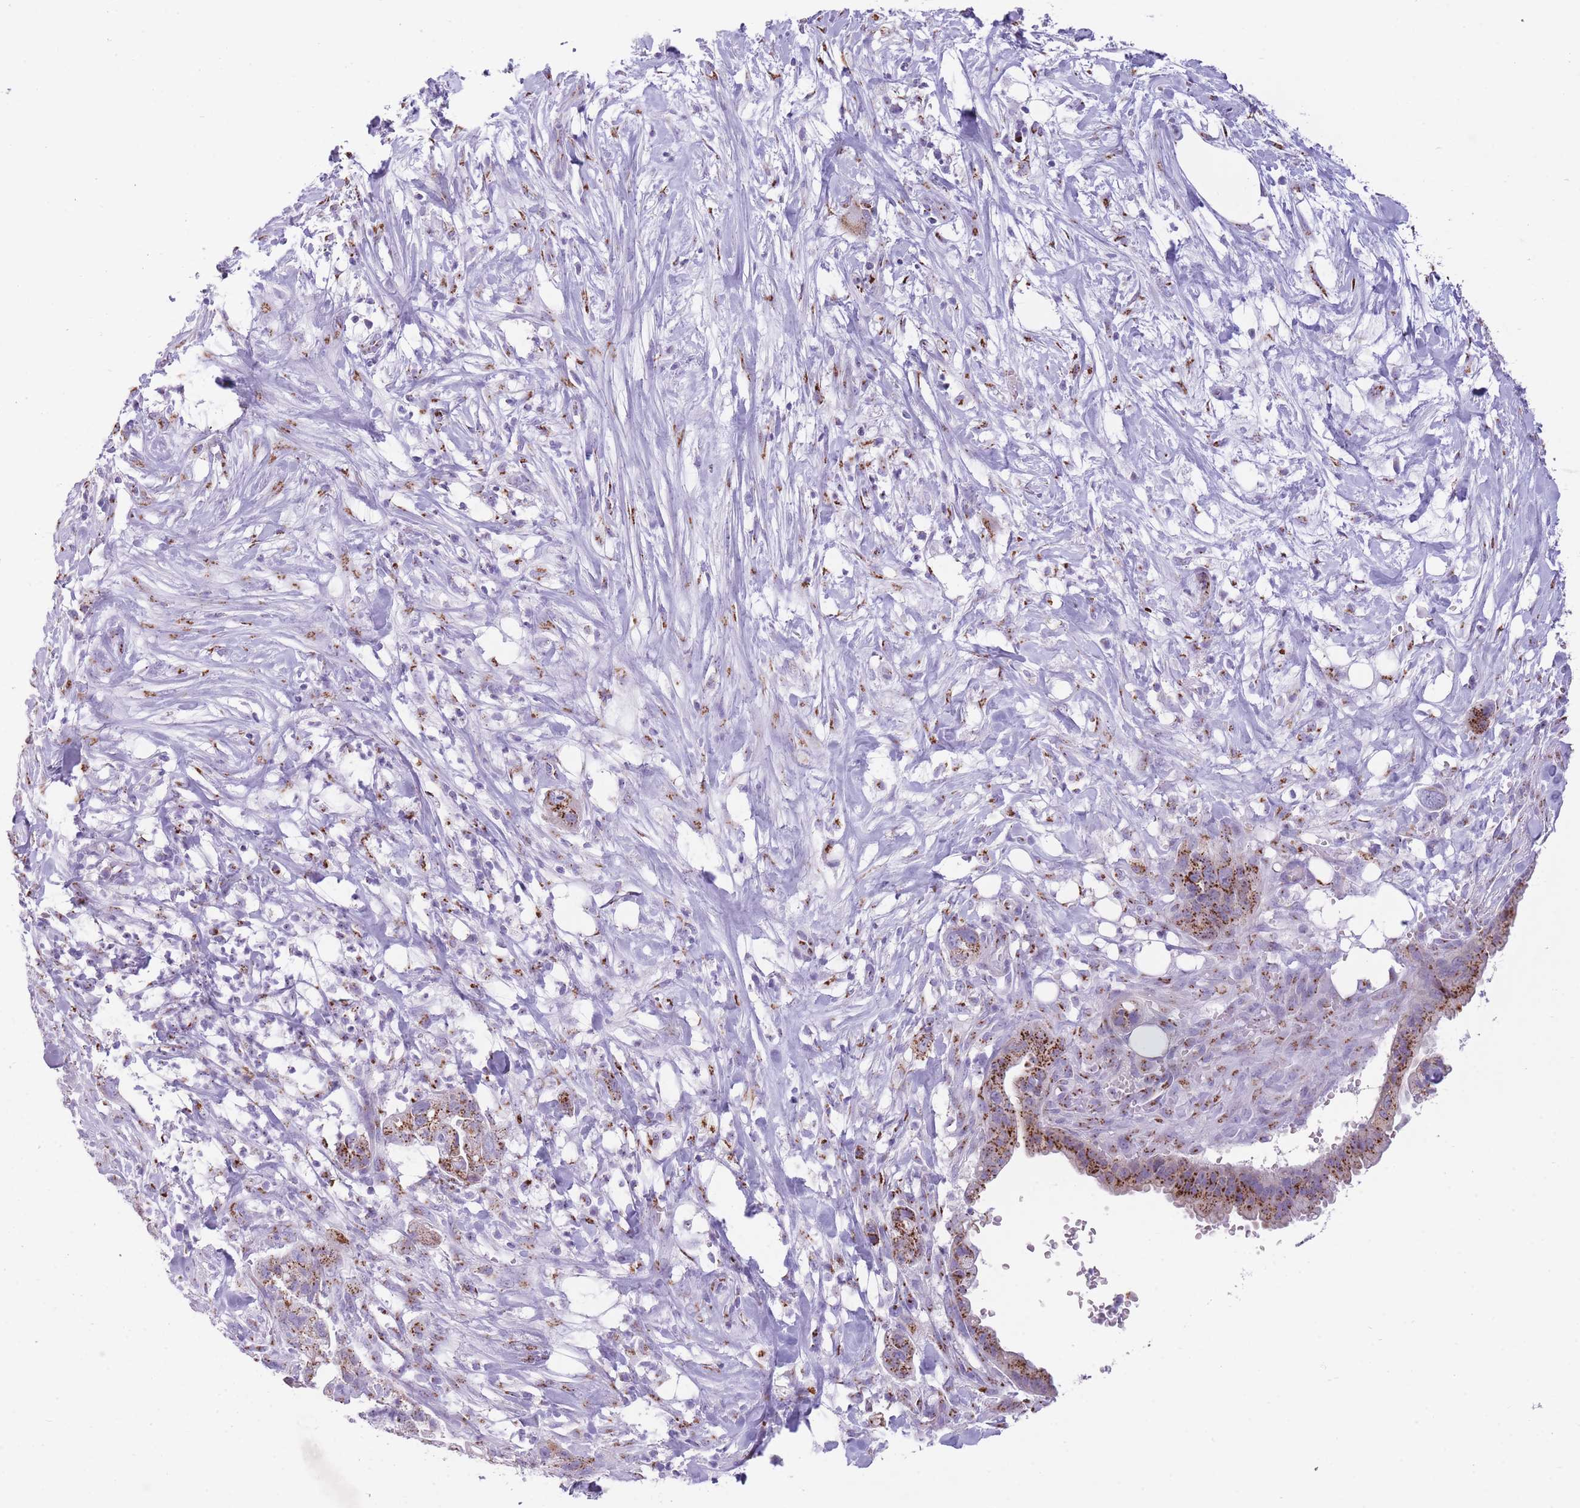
{"staining": {"intensity": "moderate", "quantity": ">75%", "location": "cytoplasmic/membranous"}, "tissue": "pancreatic cancer", "cell_type": "Tumor cells", "image_type": "cancer", "snomed": [{"axis": "morphology", "description": "Adenocarcinoma, NOS"}, {"axis": "topography", "description": "Pancreas"}], "caption": "Moderate cytoplasmic/membranous positivity is appreciated in about >75% of tumor cells in pancreatic cancer.", "gene": "B4GALT2", "patient": {"sex": "male", "age": 44}}